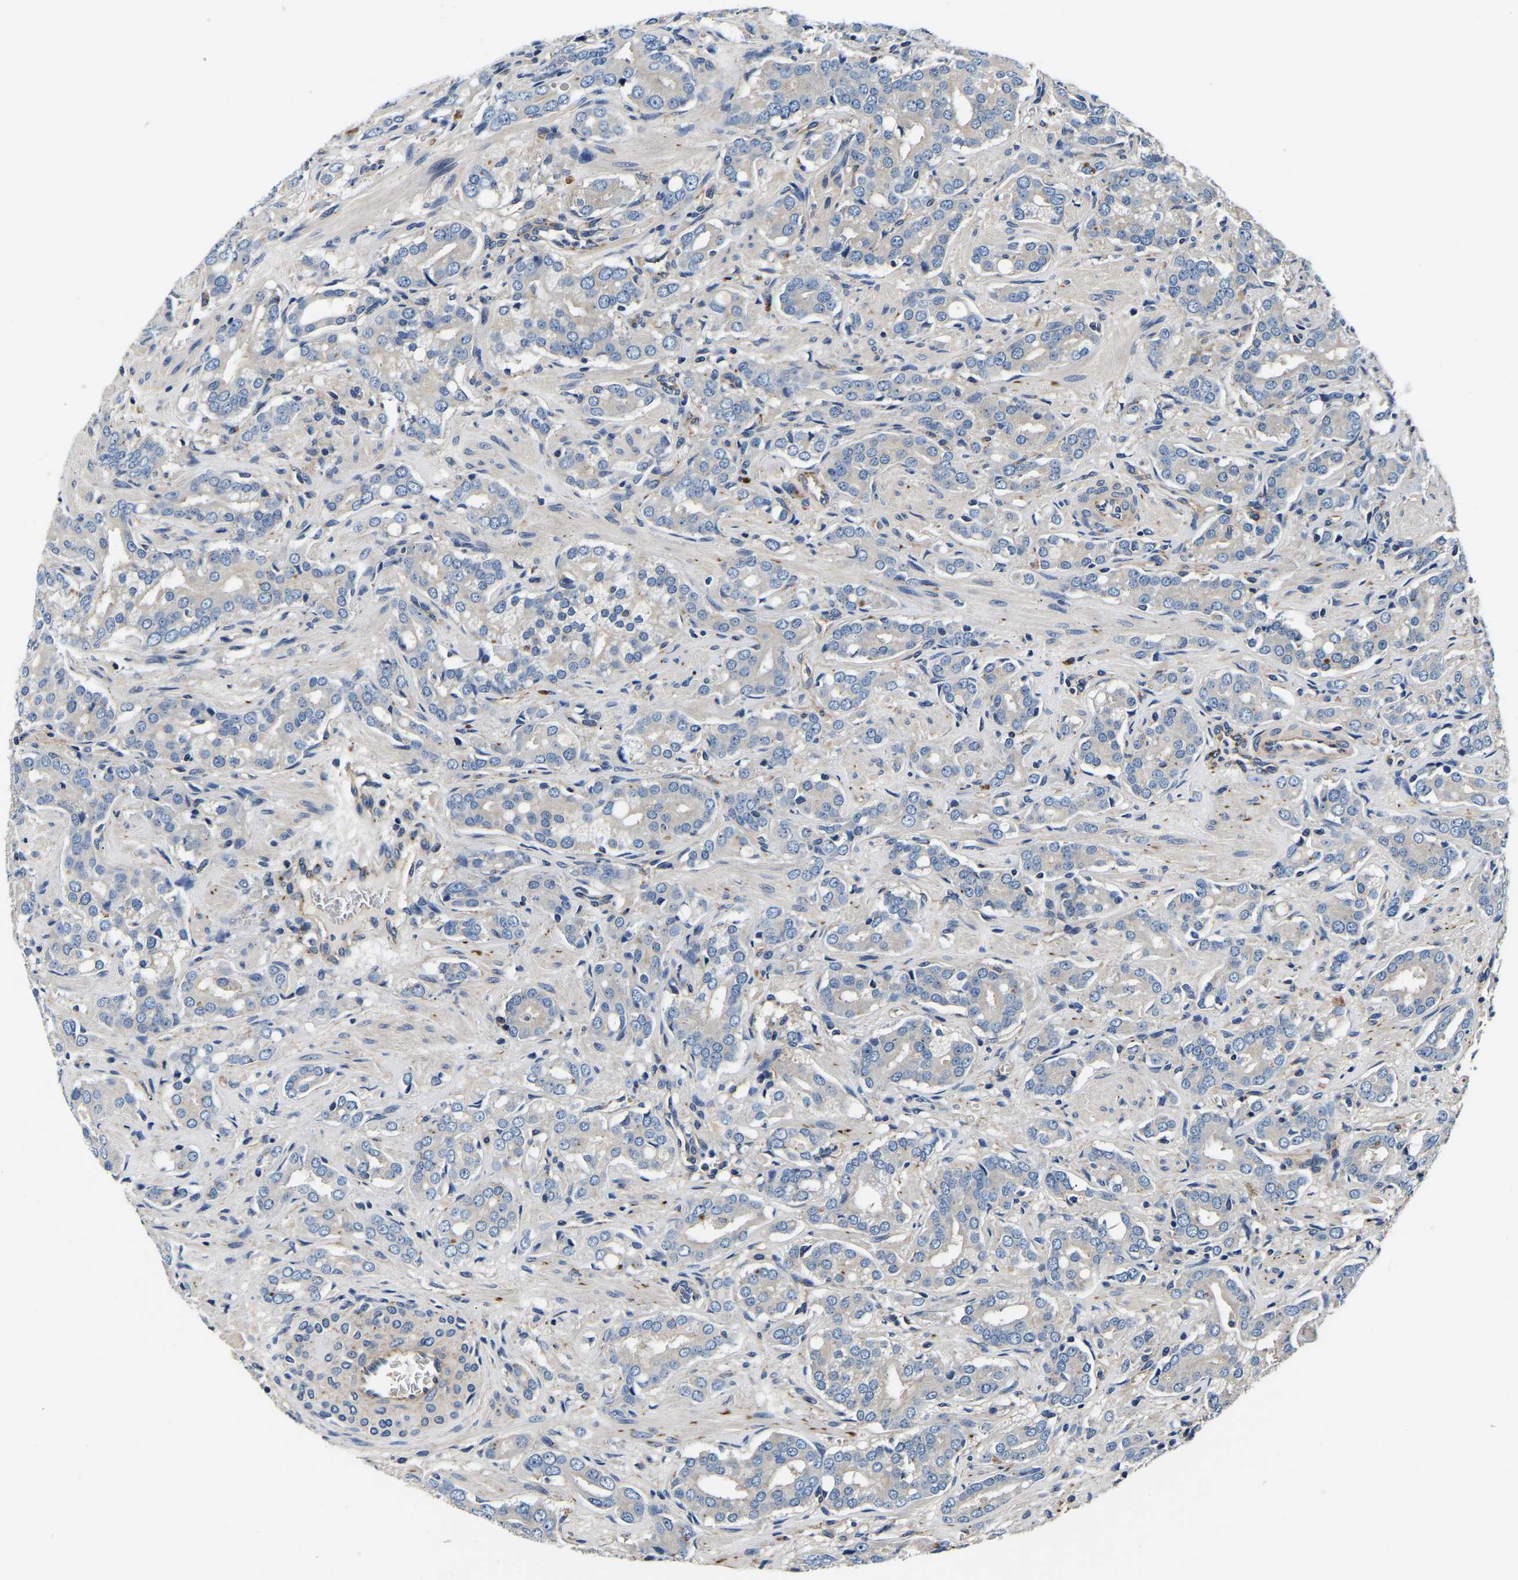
{"staining": {"intensity": "negative", "quantity": "none", "location": "none"}, "tissue": "prostate cancer", "cell_type": "Tumor cells", "image_type": "cancer", "snomed": [{"axis": "morphology", "description": "Adenocarcinoma, High grade"}, {"axis": "topography", "description": "Prostate"}], "caption": "Image shows no protein positivity in tumor cells of adenocarcinoma (high-grade) (prostate) tissue.", "gene": "SH3GLB1", "patient": {"sex": "male", "age": 52}}